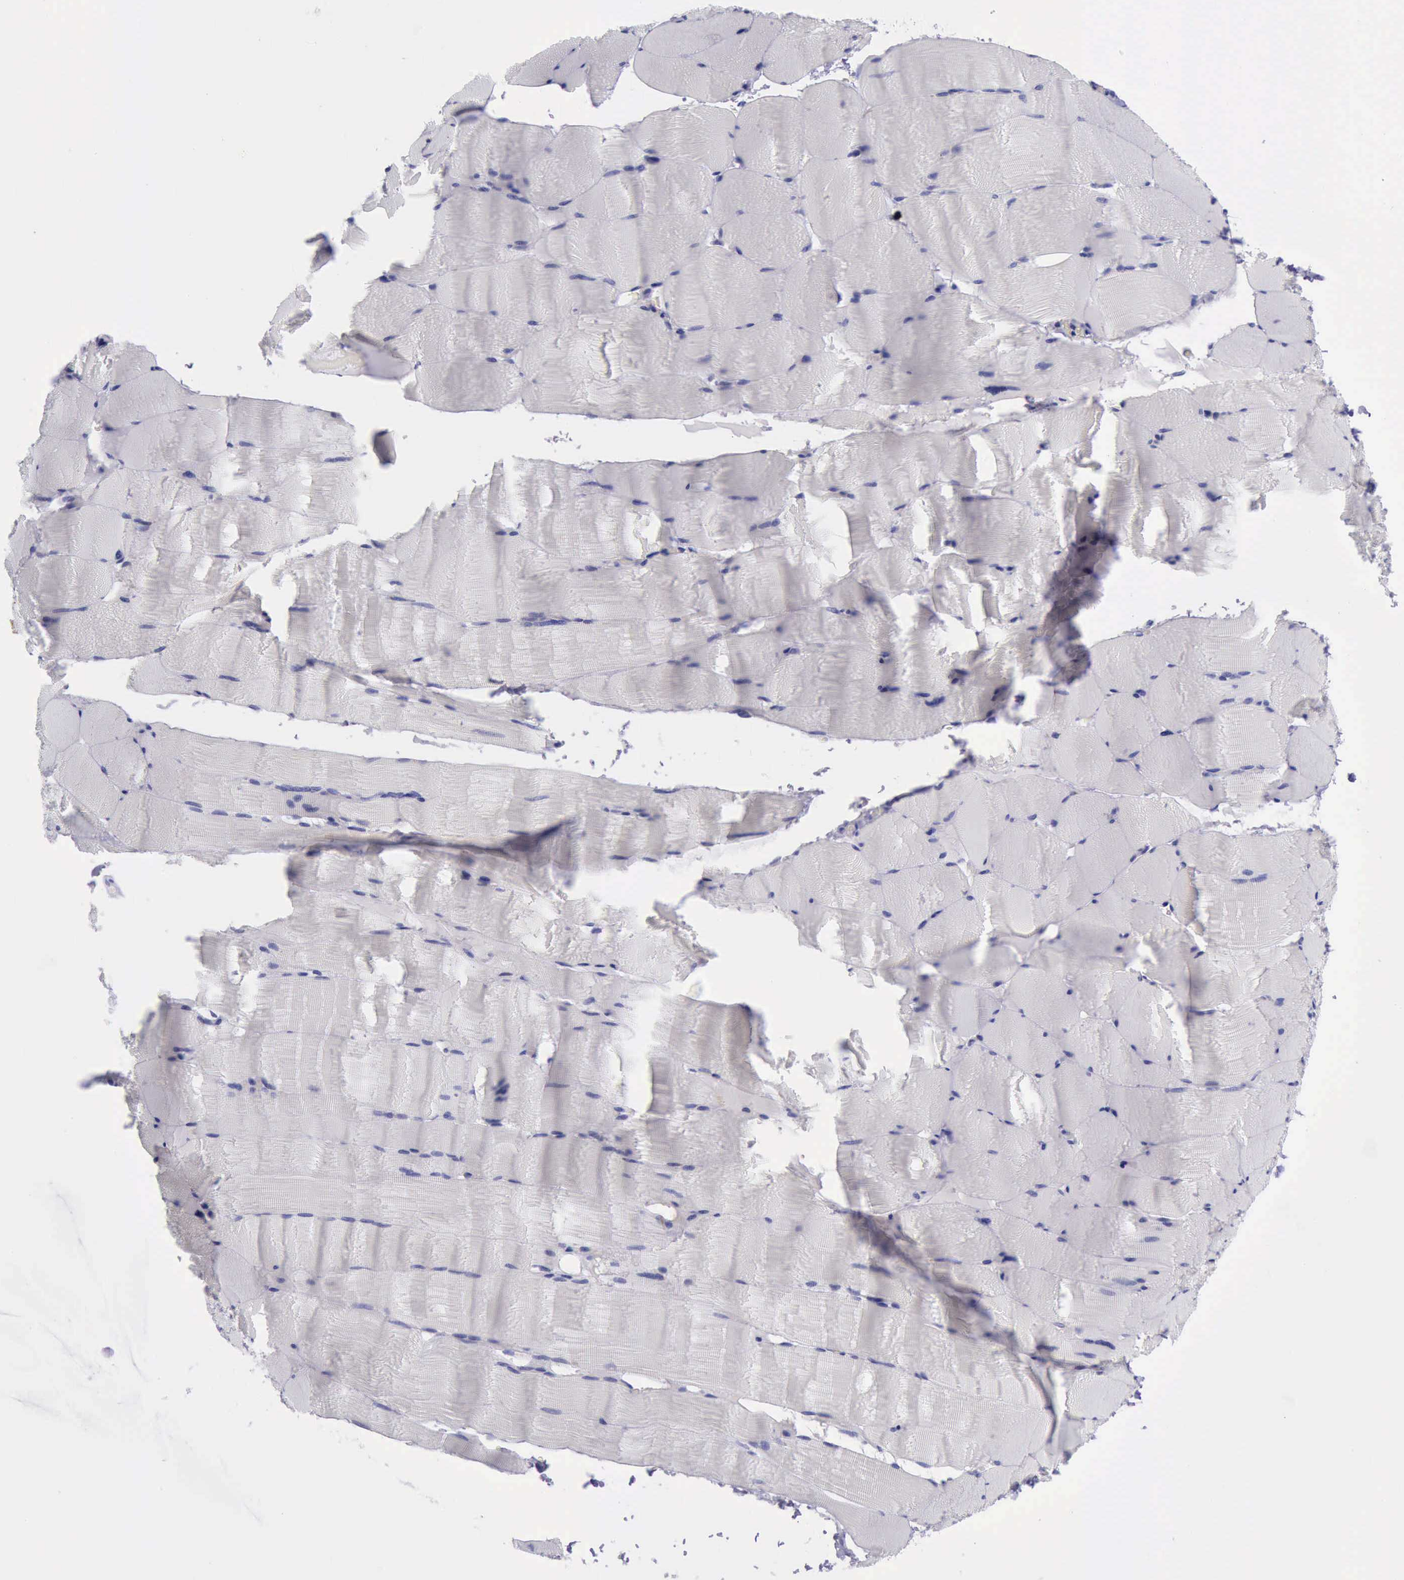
{"staining": {"intensity": "negative", "quantity": "none", "location": "none"}, "tissue": "skeletal muscle", "cell_type": "Myocytes", "image_type": "normal", "snomed": [{"axis": "morphology", "description": "Normal tissue, NOS"}, {"axis": "topography", "description": "Skeletal muscle"}], "caption": "Benign skeletal muscle was stained to show a protein in brown. There is no significant expression in myocytes. Brightfield microscopy of IHC stained with DAB (3,3'-diaminobenzidine) (brown) and hematoxylin (blue), captured at high magnification.", "gene": "GLA", "patient": {"sex": "male", "age": 62}}